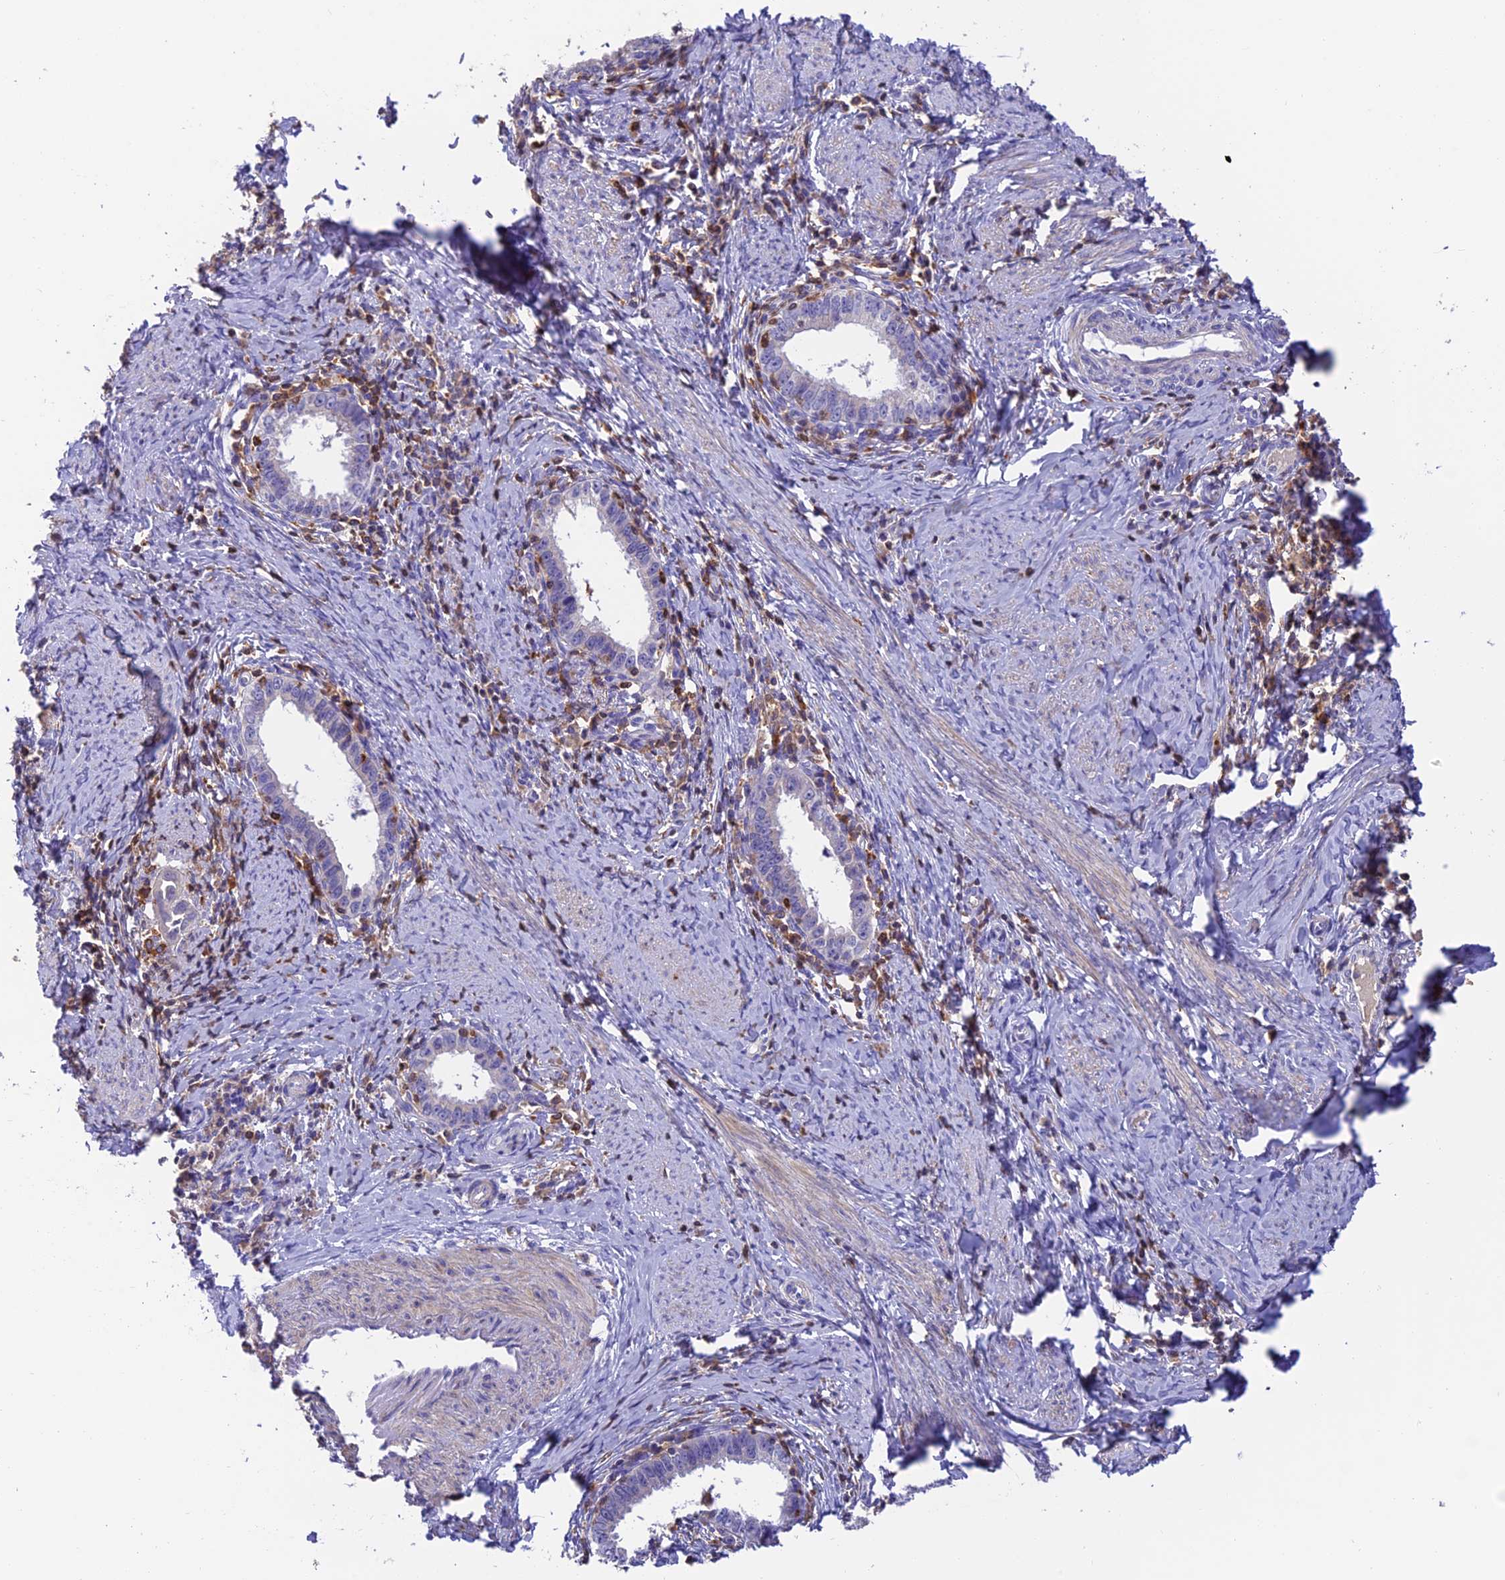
{"staining": {"intensity": "negative", "quantity": "none", "location": "none"}, "tissue": "cervical cancer", "cell_type": "Tumor cells", "image_type": "cancer", "snomed": [{"axis": "morphology", "description": "Adenocarcinoma, NOS"}, {"axis": "topography", "description": "Cervix"}], "caption": "A photomicrograph of cervical adenocarcinoma stained for a protein reveals no brown staining in tumor cells.", "gene": "LPXN", "patient": {"sex": "female", "age": 36}}